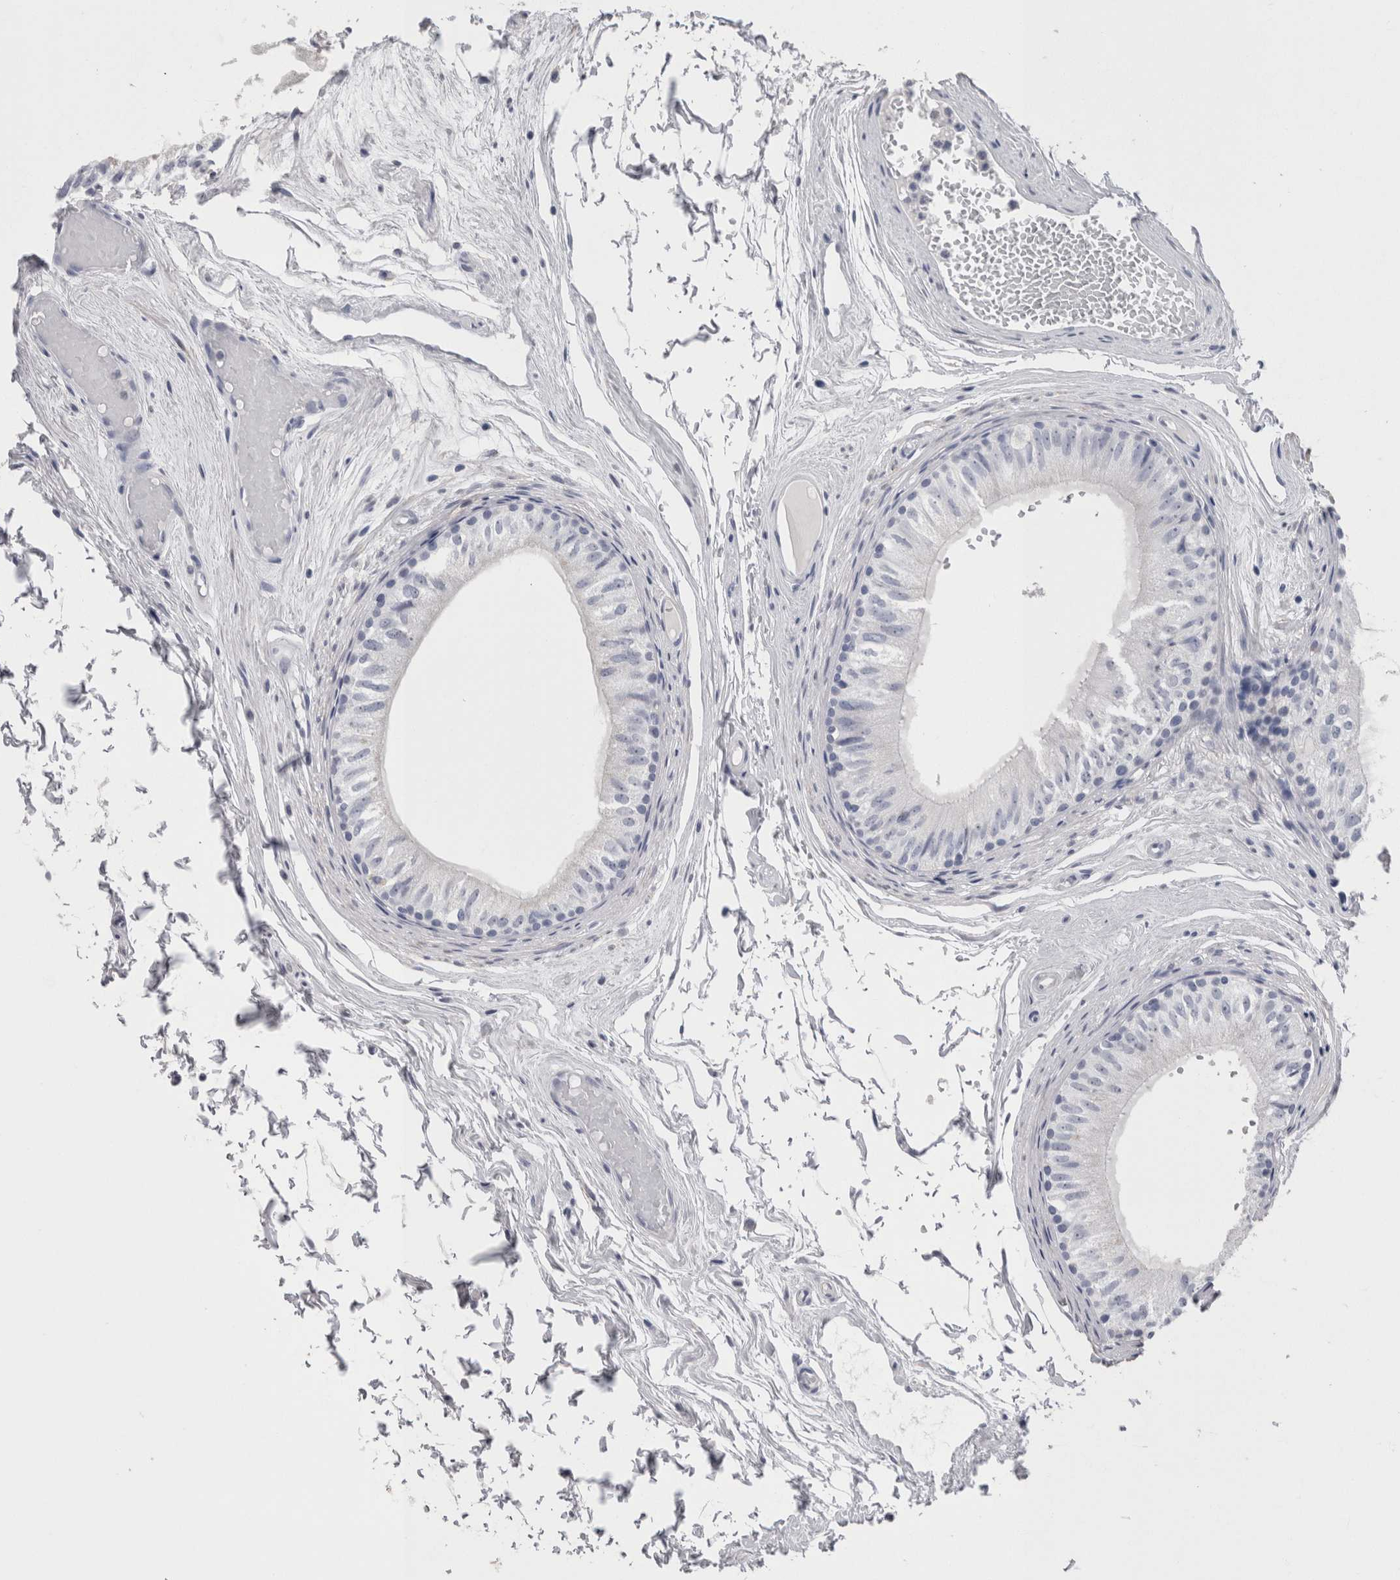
{"staining": {"intensity": "negative", "quantity": "none", "location": "none"}, "tissue": "epididymis", "cell_type": "Glandular cells", "image_type": "normal", "snomed": [{"axis": "morphology", "description": "Normal tissue, NOS"}, {"axis": "topography", "description": "Epididymis"}], "caption": "Immunohistochemical staining of unremarkable epididymis reveals no significant expression in glandular cells.", "gene": "CA8", "patient": {"sex": "male", "age": 79}}